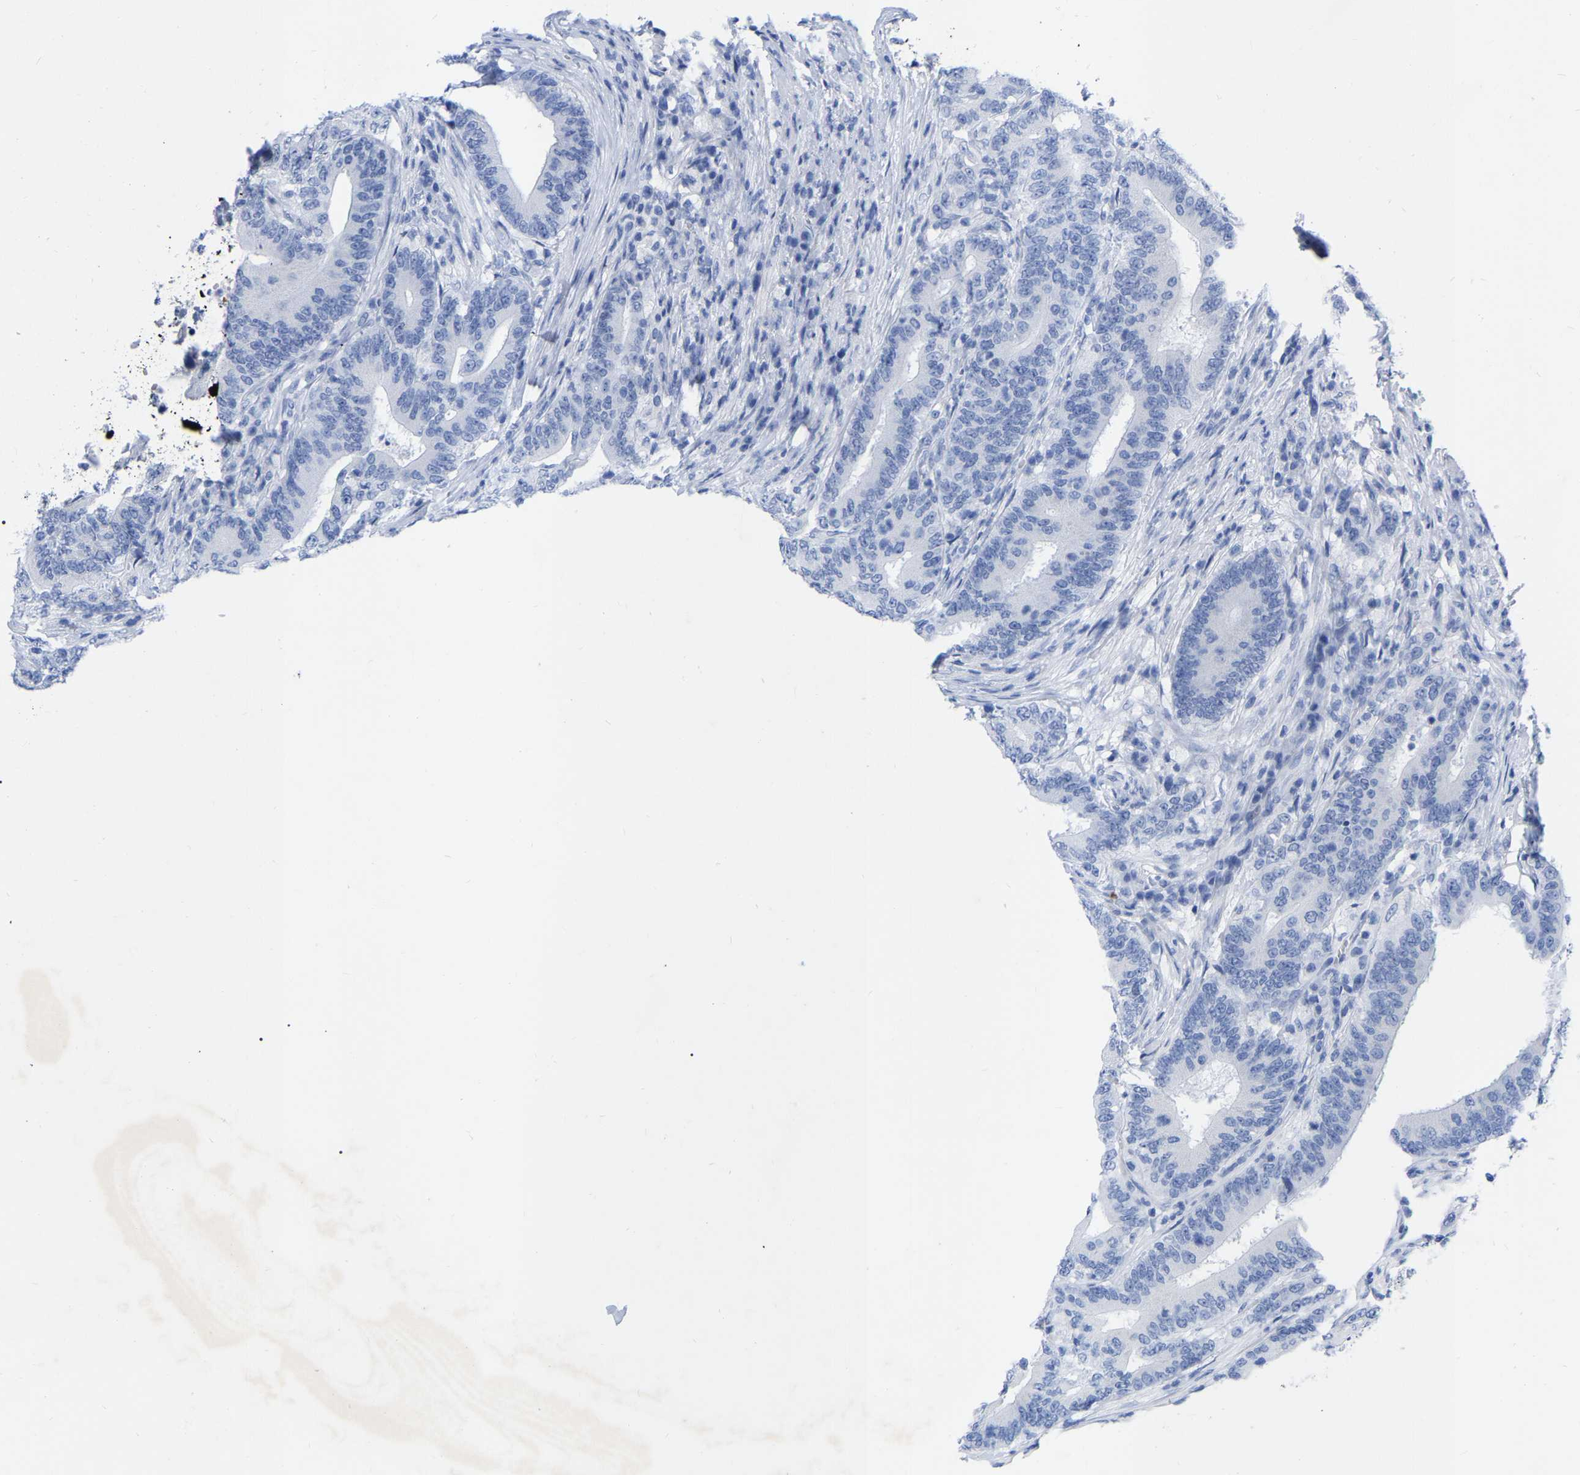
{"staining": {"intensity": "negative", "quantity": "none", "location": "none"}, "tissue": "colorectal cancer", "cell_type": "Tumor cells", "image_type": "cancer", "snomed": [{"axis": "morphology", "description": "Adenocarcinoma, NOS"}, {"axis": "topography", "description": "Colon"}], "caption": "The histopathology image demonstrates no significant expression in tumor cells of colorectal cancer (adenocarcinoma).", "gene": "ZNF629", "patient": {"sex": "female", "age": 66}}